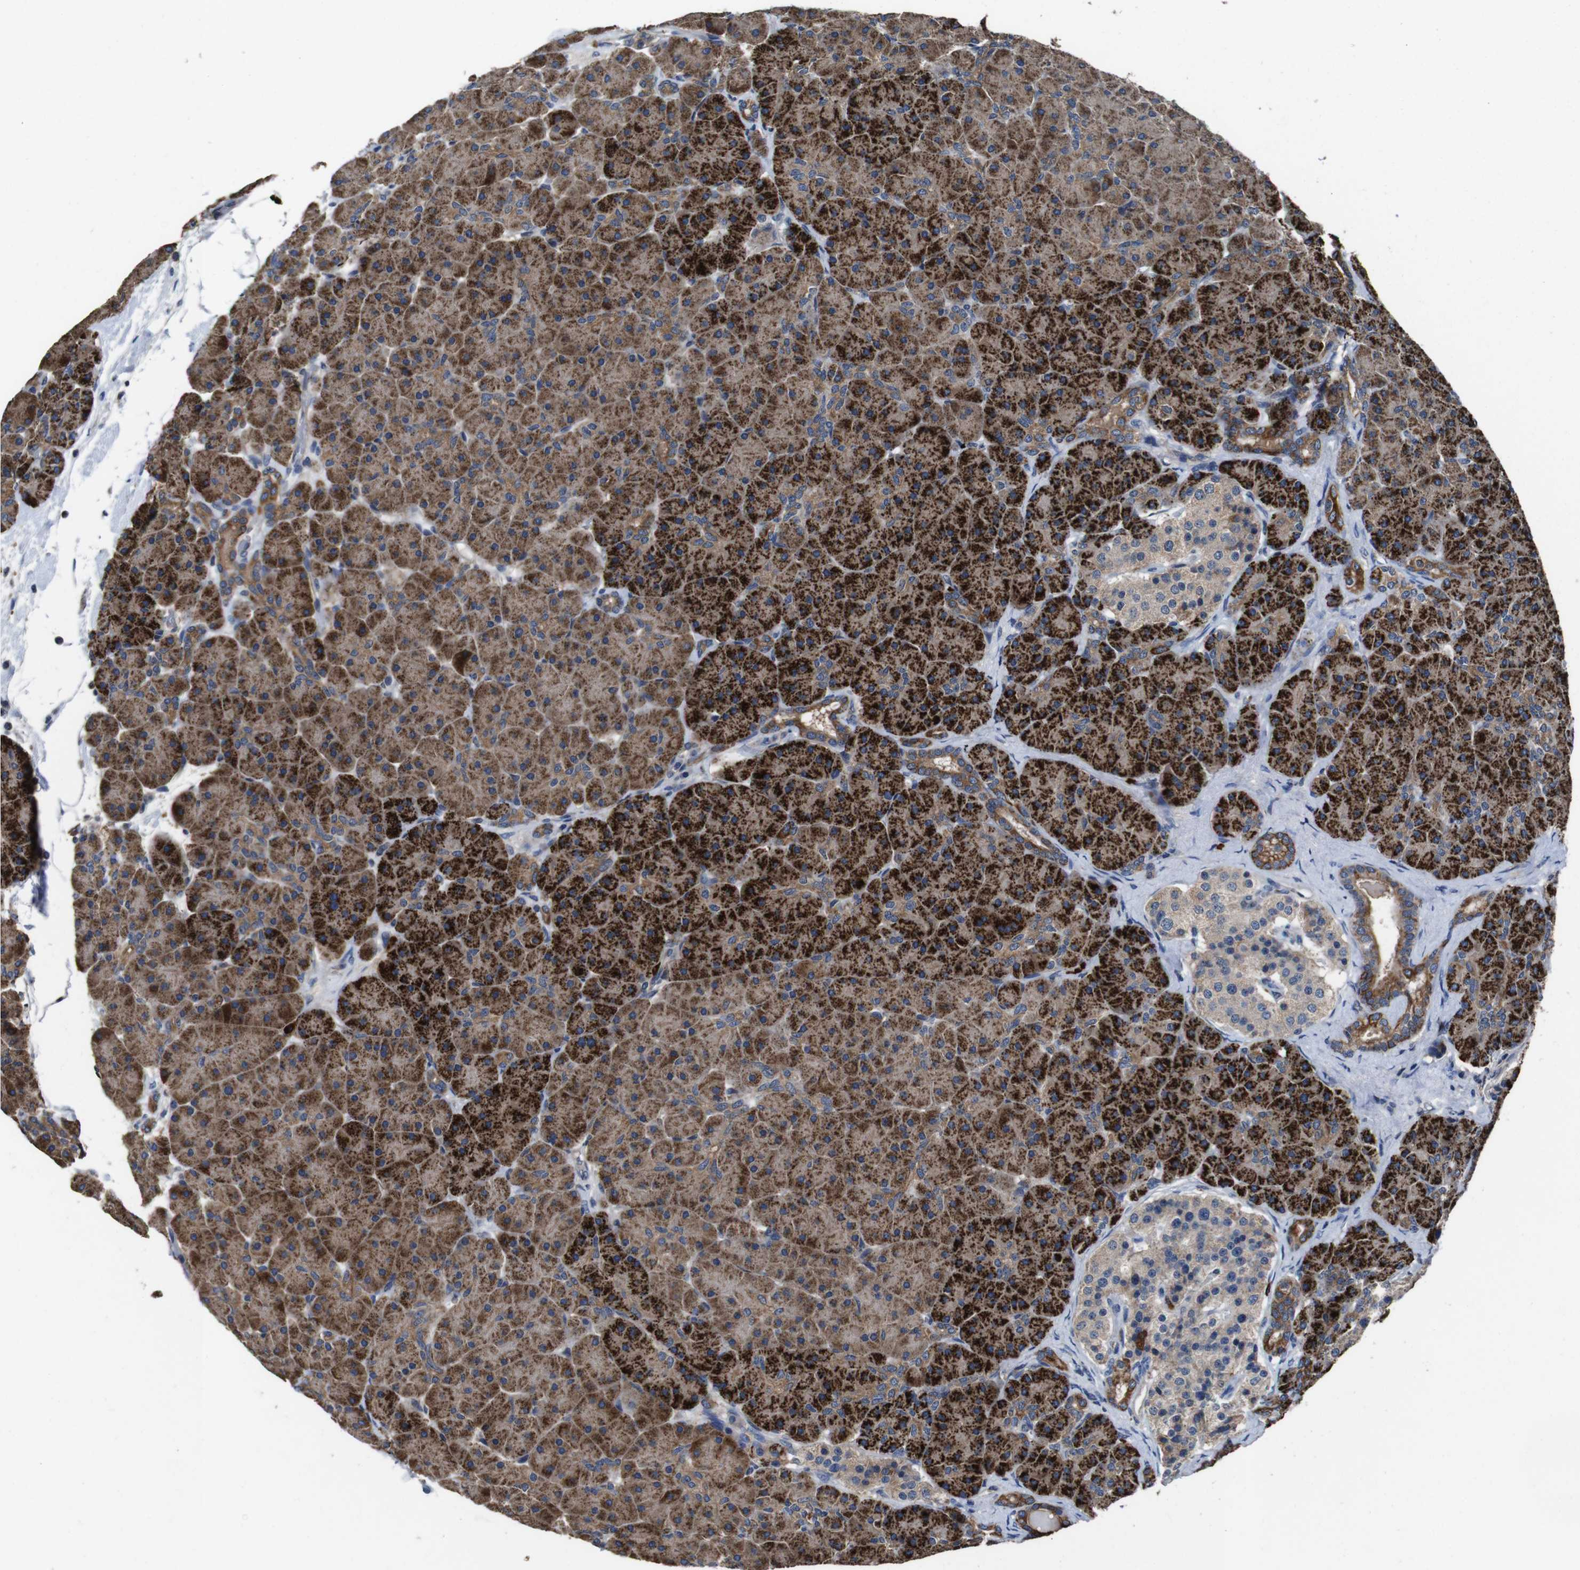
{"staining": {"intensity": "strong", "quantity": ">75%", "location": "cytoplasmic/membranous"}, "tissue": "pancreas", "cell_type": "Exocrine glandular cells", "image_type": "normal", "snomed": [{"axis": "morphology", "description": "Normal tissue, NOS"}, {"axis": "topography", "description": "Pancreas"}], "caption": "Pancreas stained with a brown dye reveals strong cytoplasmic/membranous positive expression in approximately >75% of exocrine glandular cells.", "gene": "GLIPR1", "patient": {"sex": "male", "age": 66}}